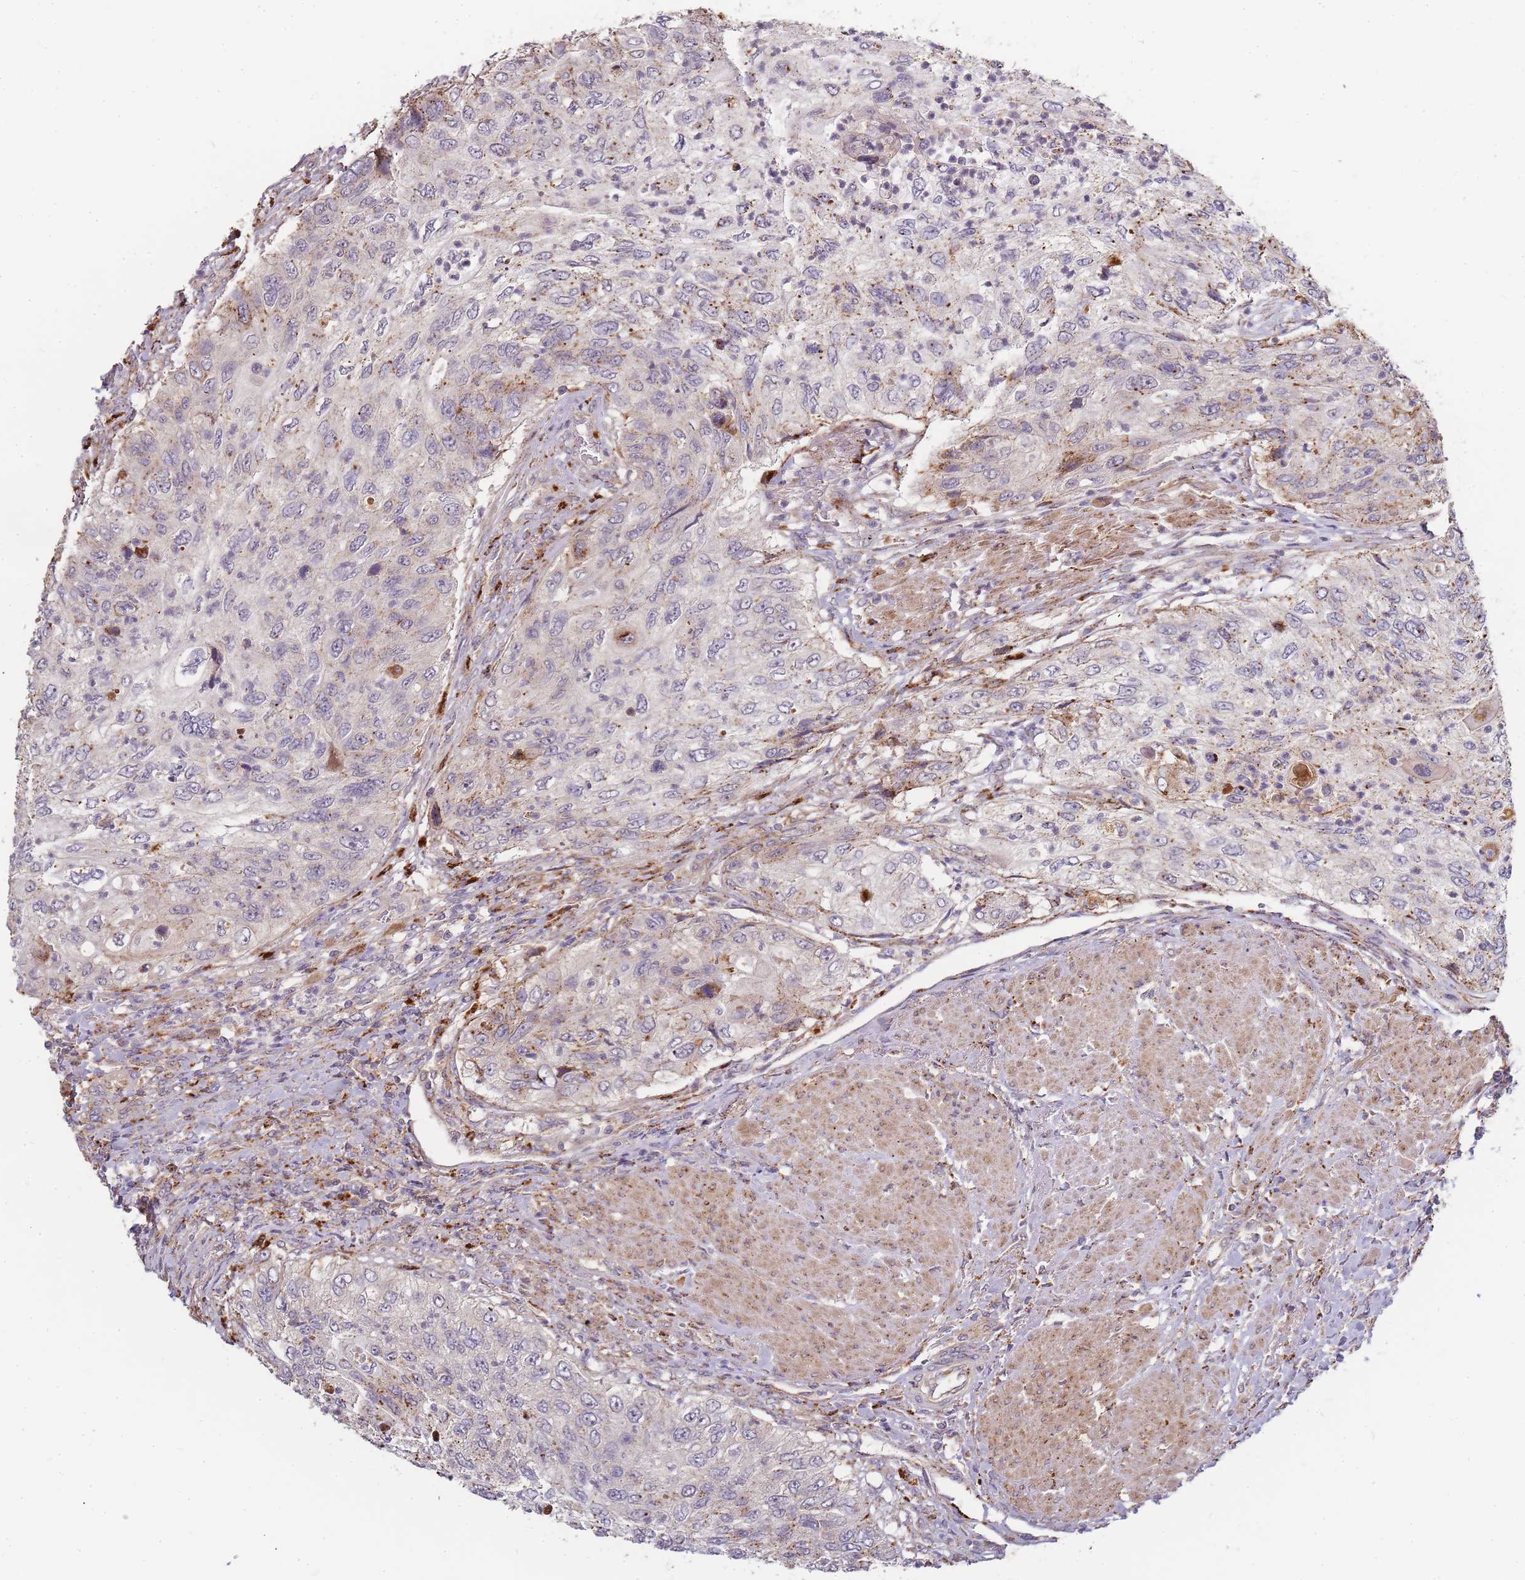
{"staining": {"intensity": "moderate", "quantity": "<25%", "location": "cytoplasmic/membranous"}, "tissue": "urothelial cancer", "cell_type": "Tumor cells", "image_type": "cancer", "snomed": [{"axis": "morphology", "description": "Urothelial carcinoma, High grade"}, {"axis": "topography", "description": "Urinary bladder"}], "caption": "The immunohistochemical stain shows moderate cytoplasmic/membranous expression in tumor cells of high-grade urothelial carcinoma tissue. Using DAB (3,3'-diaminobenzidine) (brown) and hematoxylin (blue) stains, captured at high magnification using brightfield microscopy.", "gene": "ATG5", "patient": {"sex": "female", "age": 60}}